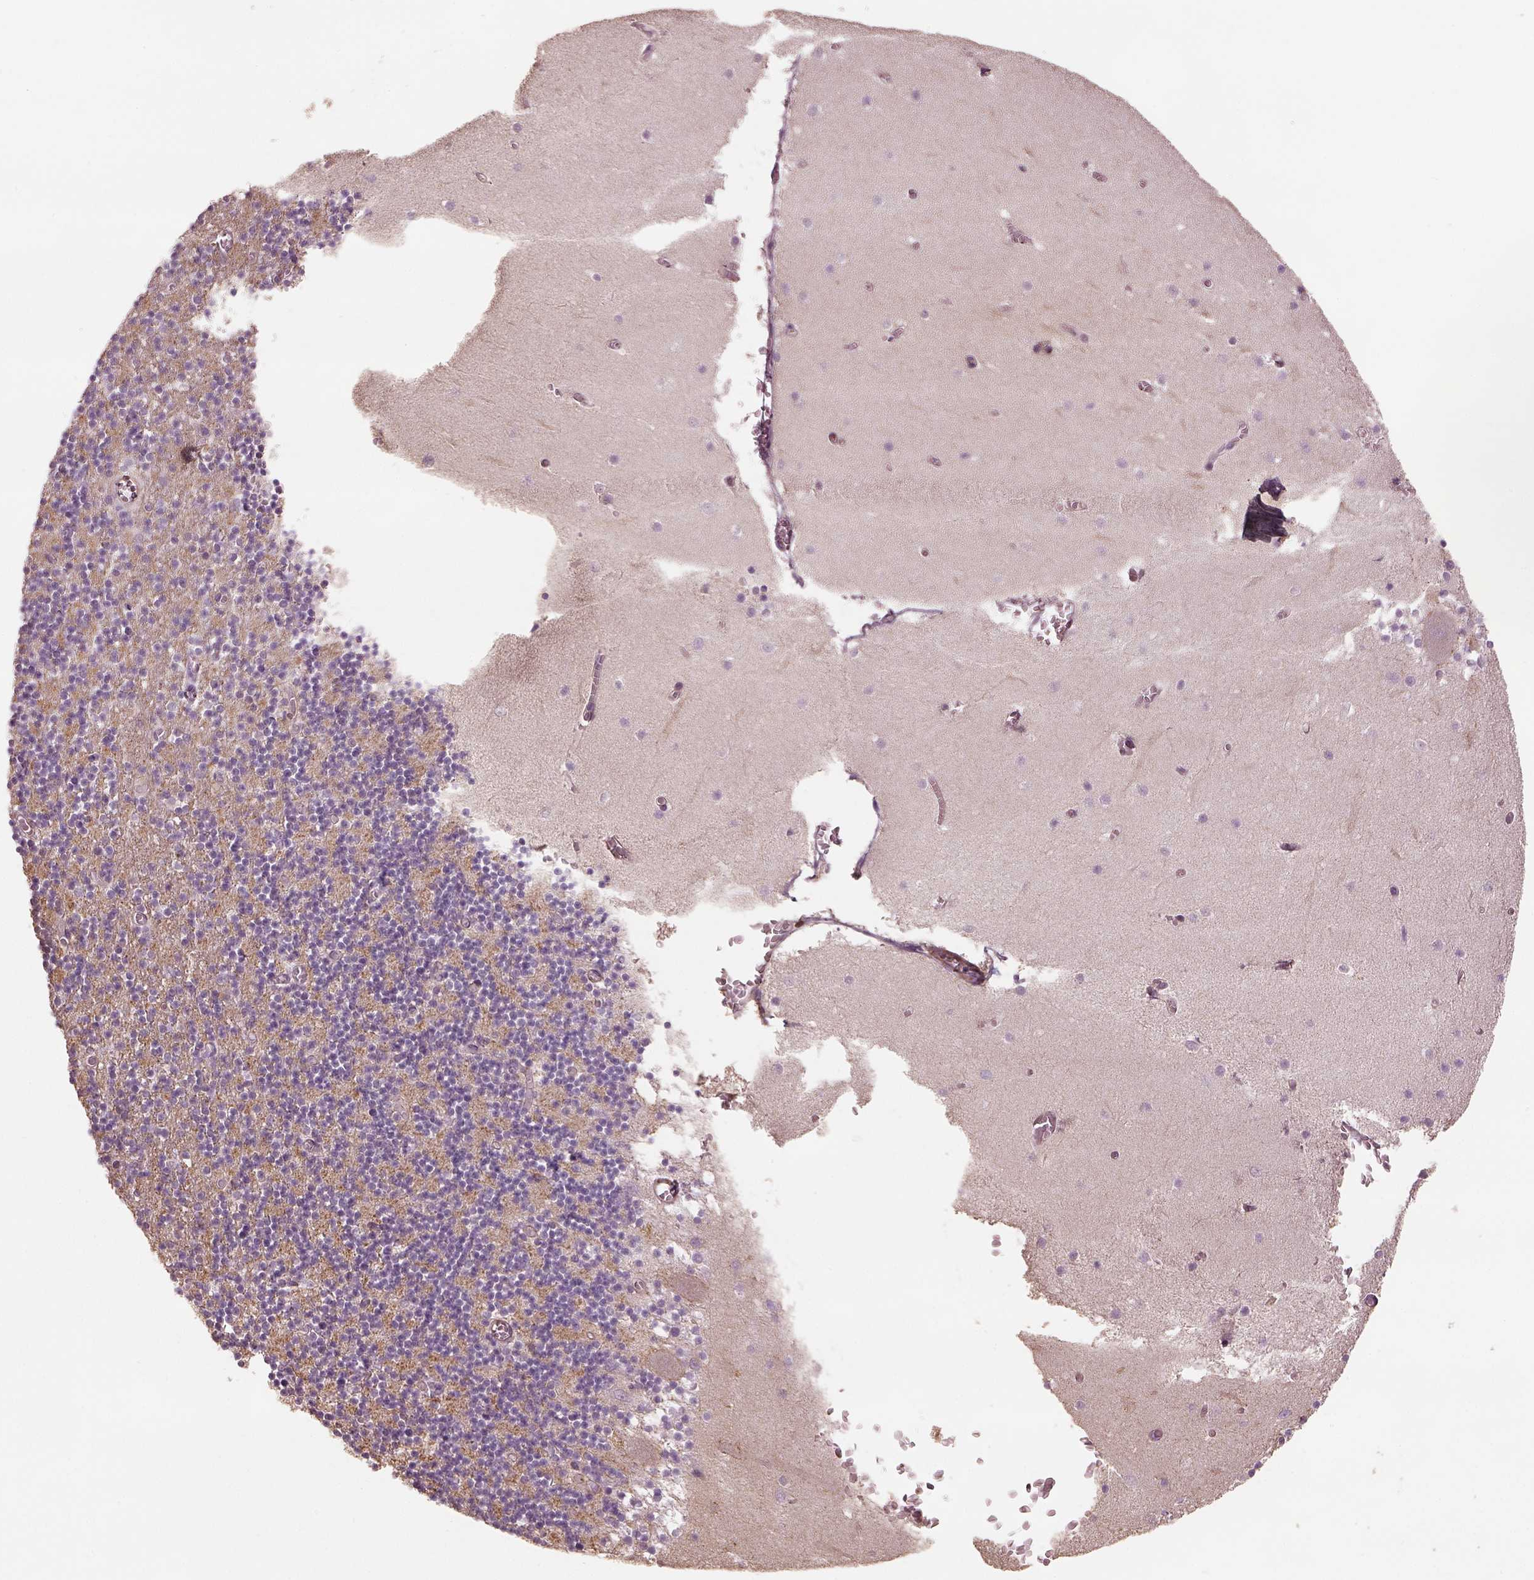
{"staining": {"intensity": "negative", "quantity": "none", "location": "none"}, "tissue": "cerebellum", "cell_type": "Cells in granular layer", "image_type": "normal", "snomed": [{"axis": "morphology", "description": "Normal tissue, NOS"}, {"axis": "topography", "description": "Cerebellum"}], "caption": "An image of human cerebellum is negative for staining in cells in granular layer. (DAB (3,3'-diaminobenzidine) immunohistochemistry (IHC) with hematoxylin counter stain).", "gene": "LIN7A", "patient": {"sex": "female", "age": 28}}